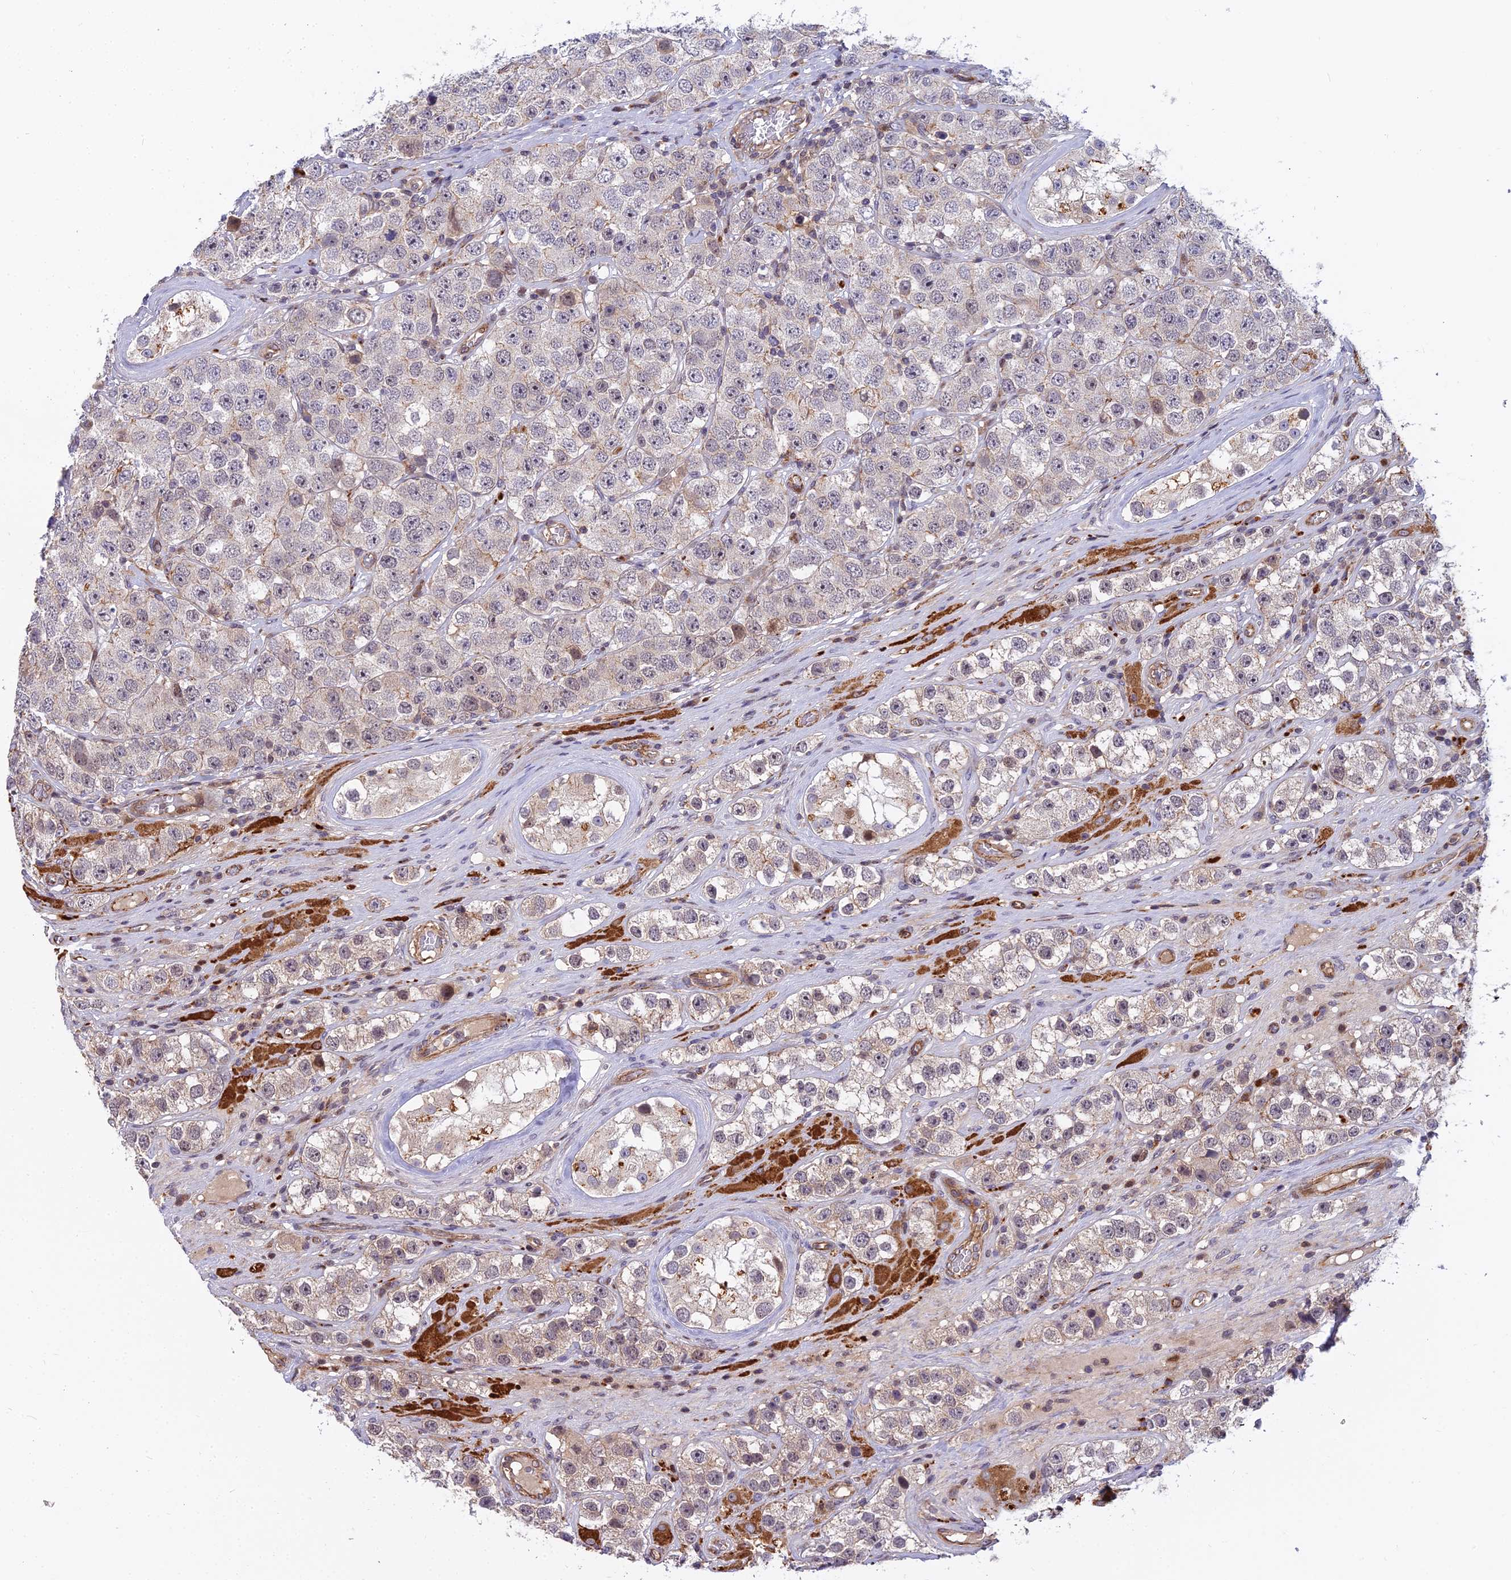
{"staining": {"intensity": "weak", "quantity": "<25%", "location": "cytoplasmic/membranous,nuclear"}, "tissue": "testis cancer", "cell_type": "Tumor cells", "image_type": "cancer", "snomed": [{"axis": "morphology", "description": "Seminoma, NOS"}, {"axis": "topography", "description": "Testis"}], "caption": "This is a histopathology image of immunohistochemistry (IHC) staining of testis cancer, which shows no positivity in tumor cells.", "gene": "GLYATL3", "patient": {"sex": "male", "age": 28}}